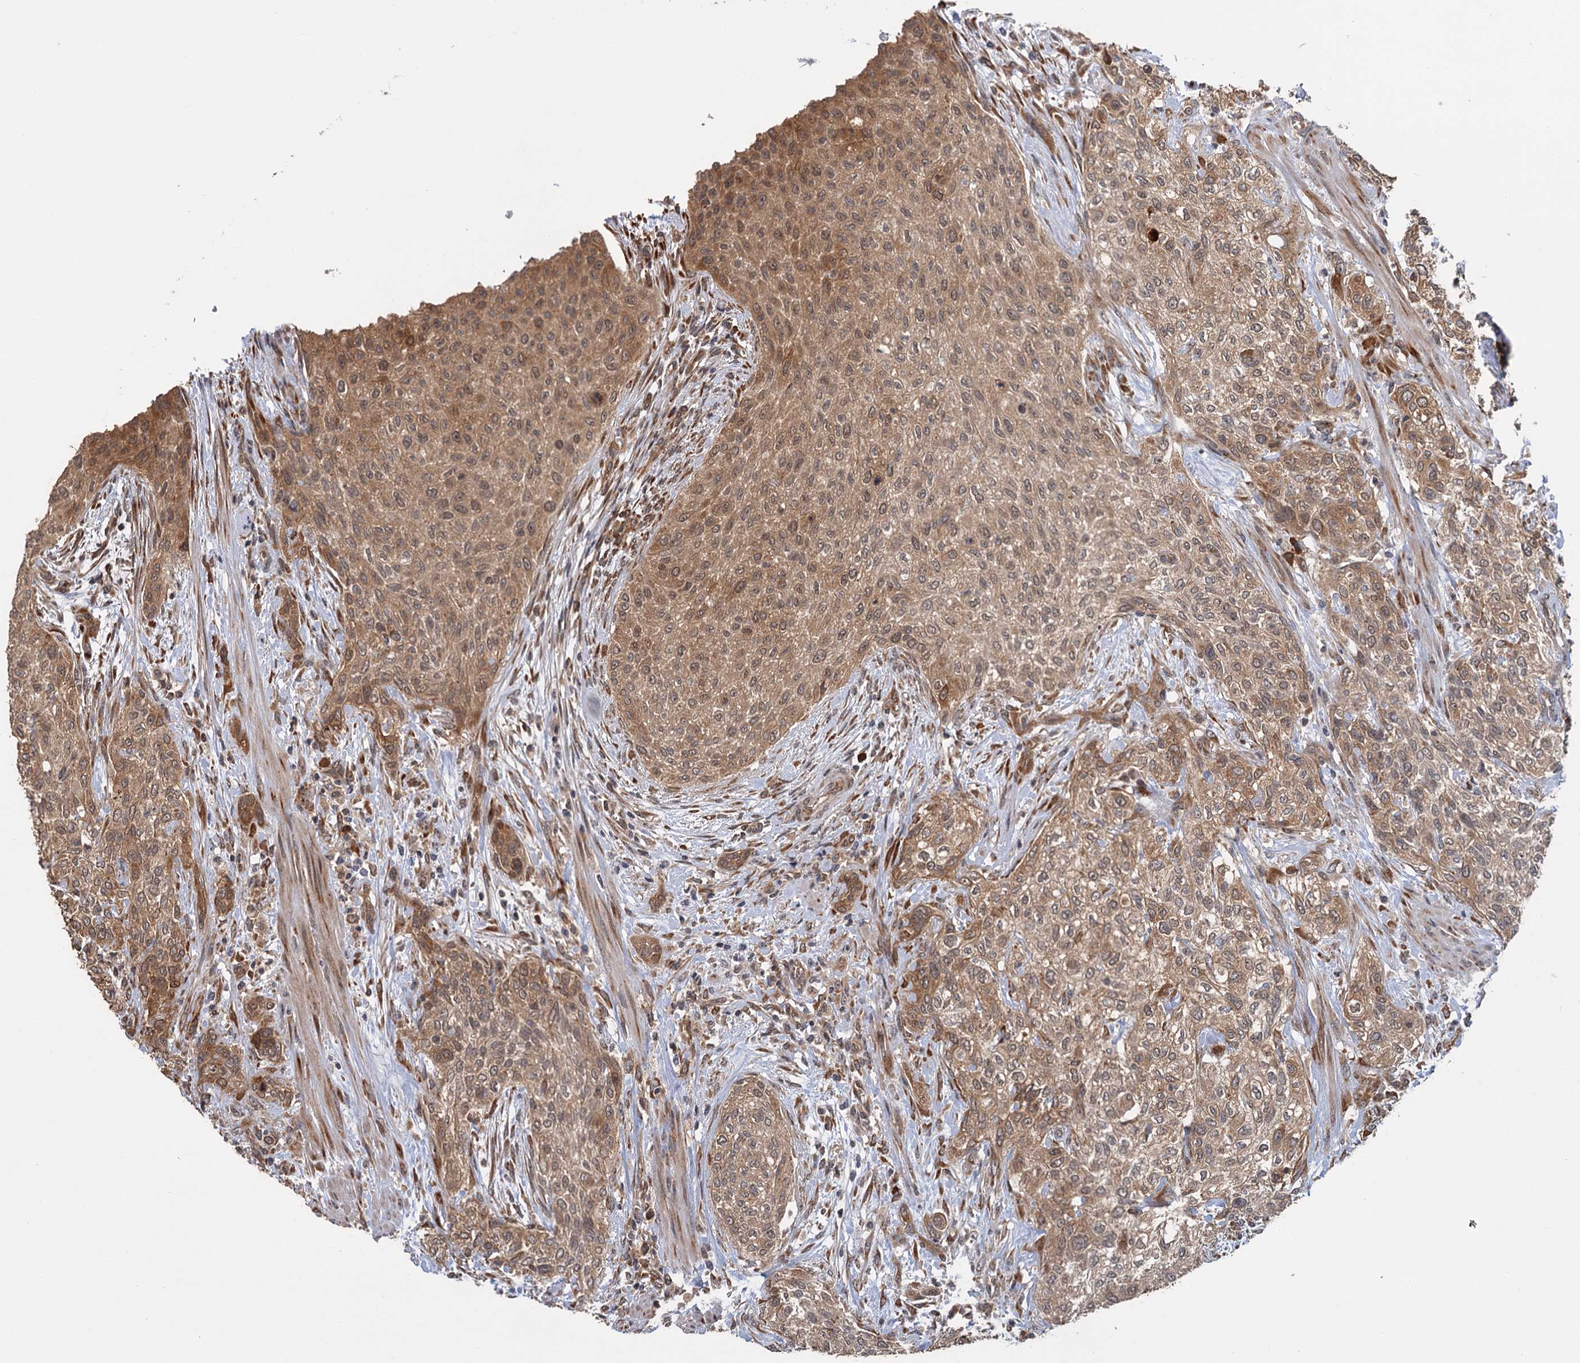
{"staining": {"intensity": "strong", "quantity": "25%-75%", "location": "cytoplasmic/membranous"}, "tissue": "urothelial cancer", "cell_type": "Tumor cells", "image_type": "cancer", "snomed": [{"axis": "morphology", "description": "Normal tissue, NOS"}, {"axis": "morphology", "description": "Urothelial carcinoma, NOS"}, {"axis": "topography", "description": "Urinary bladder"}, {"axis": "topography", "description": "Peripheral nerve tissue"}], "caption": "This photomicrograph reveals immunohistochemistry staining of human transitional cell carcinoma, with high strong cytoplasmic/membranous positivity in approximately 25%-75% of tumor cells.", "gene": "KANSL2", "patient": {"sex": "male", "age": 35}}